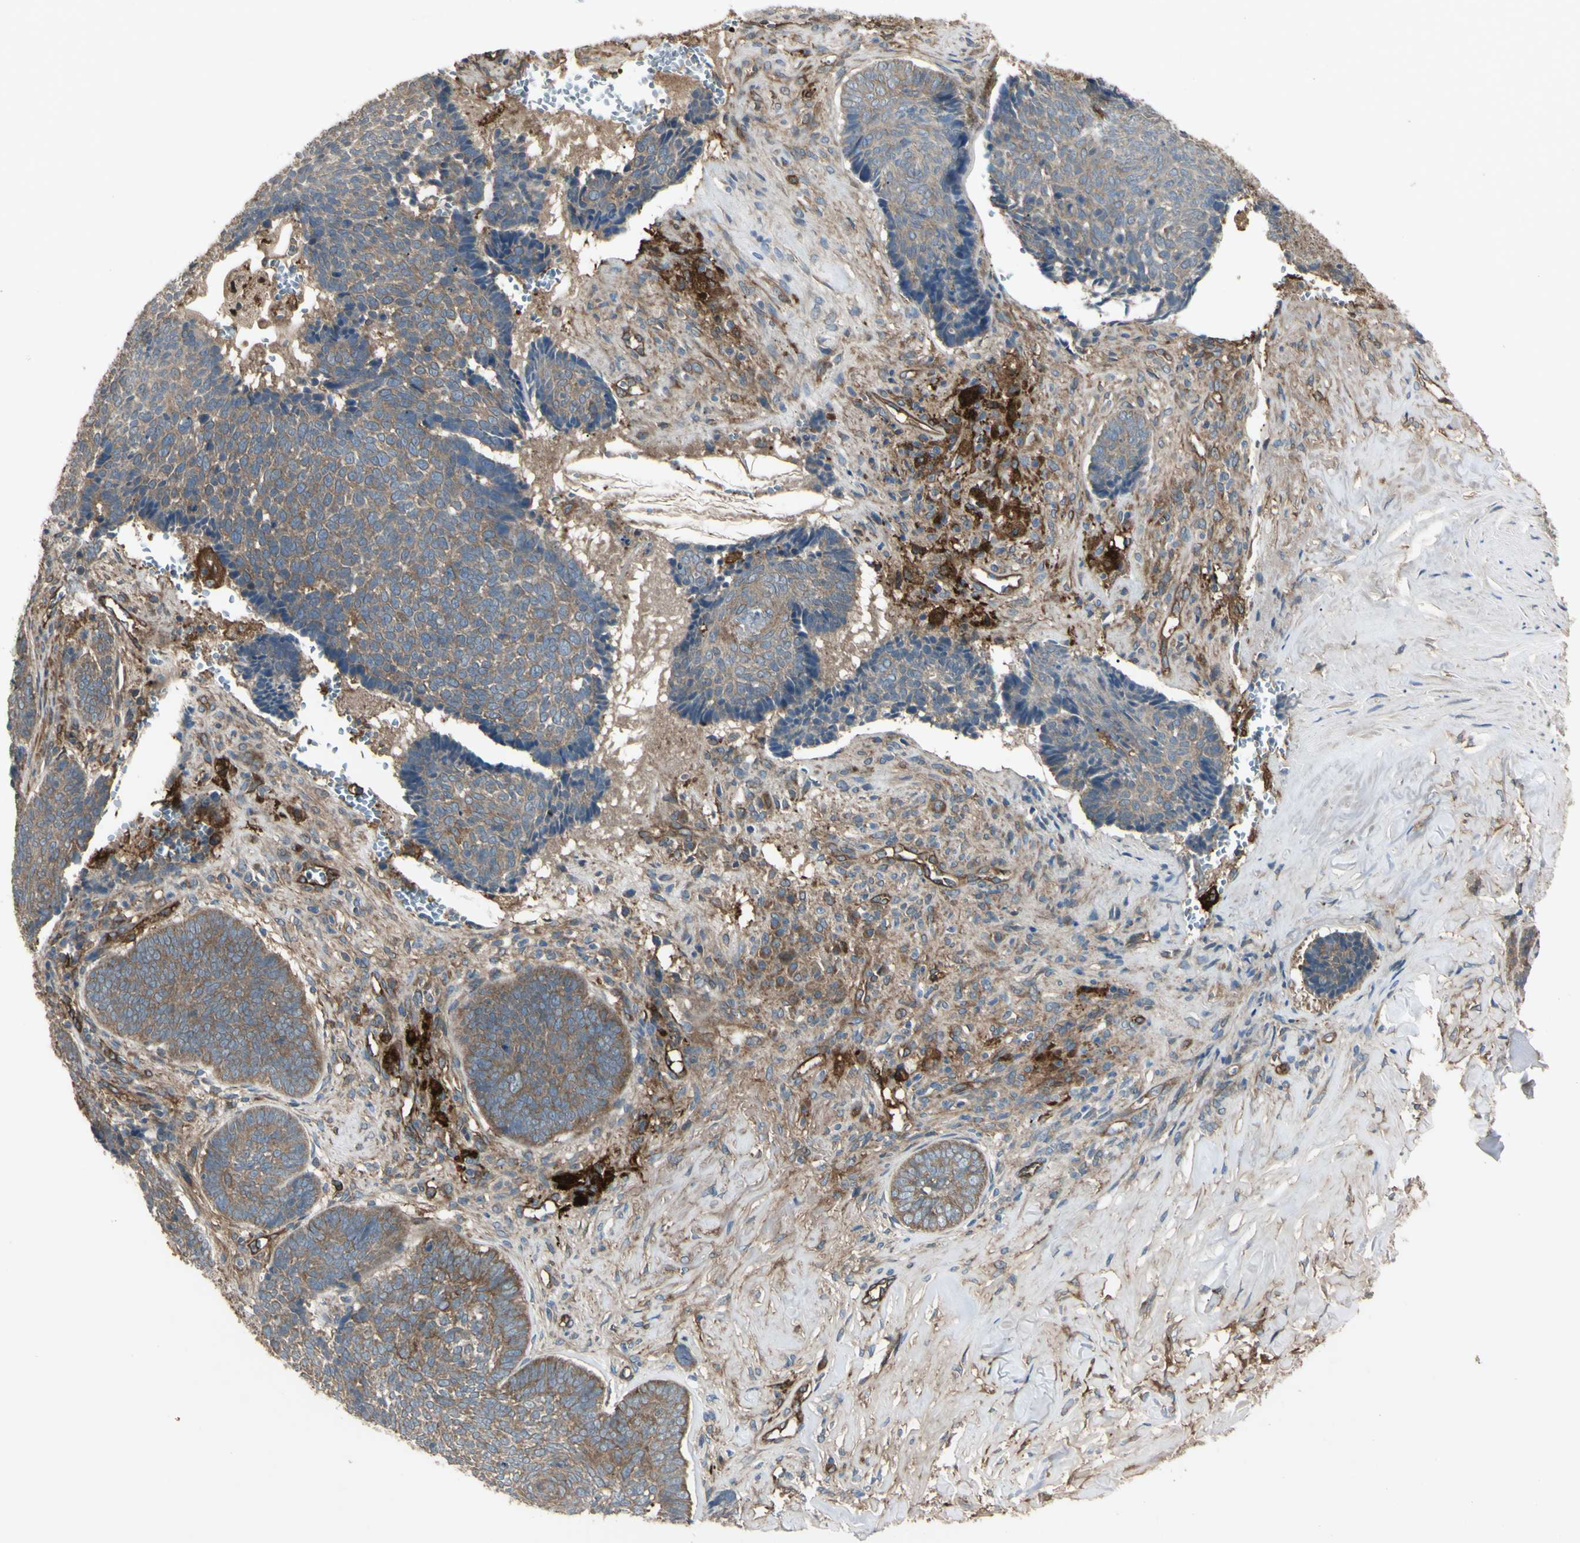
{"staining": {"intensity": "moderate", "quantity": ">75%", "location": "cytoplasmic/membranous"}, "tissue": "skin cancer", "cell_type": "Tumor cells", "image_type": "cancer", "snomed": [{"axis": "morphology", "description": "Basal cell carcinoma"}, {"axis": "topography", "description": "Skin"}], "caption": "Moderate cytoplasmic/membranous staining is present in approximately >75% of tumor cells in skin cancer.", "gene": "PTPN12", "patient": {"sex": "male", "age": 84}}